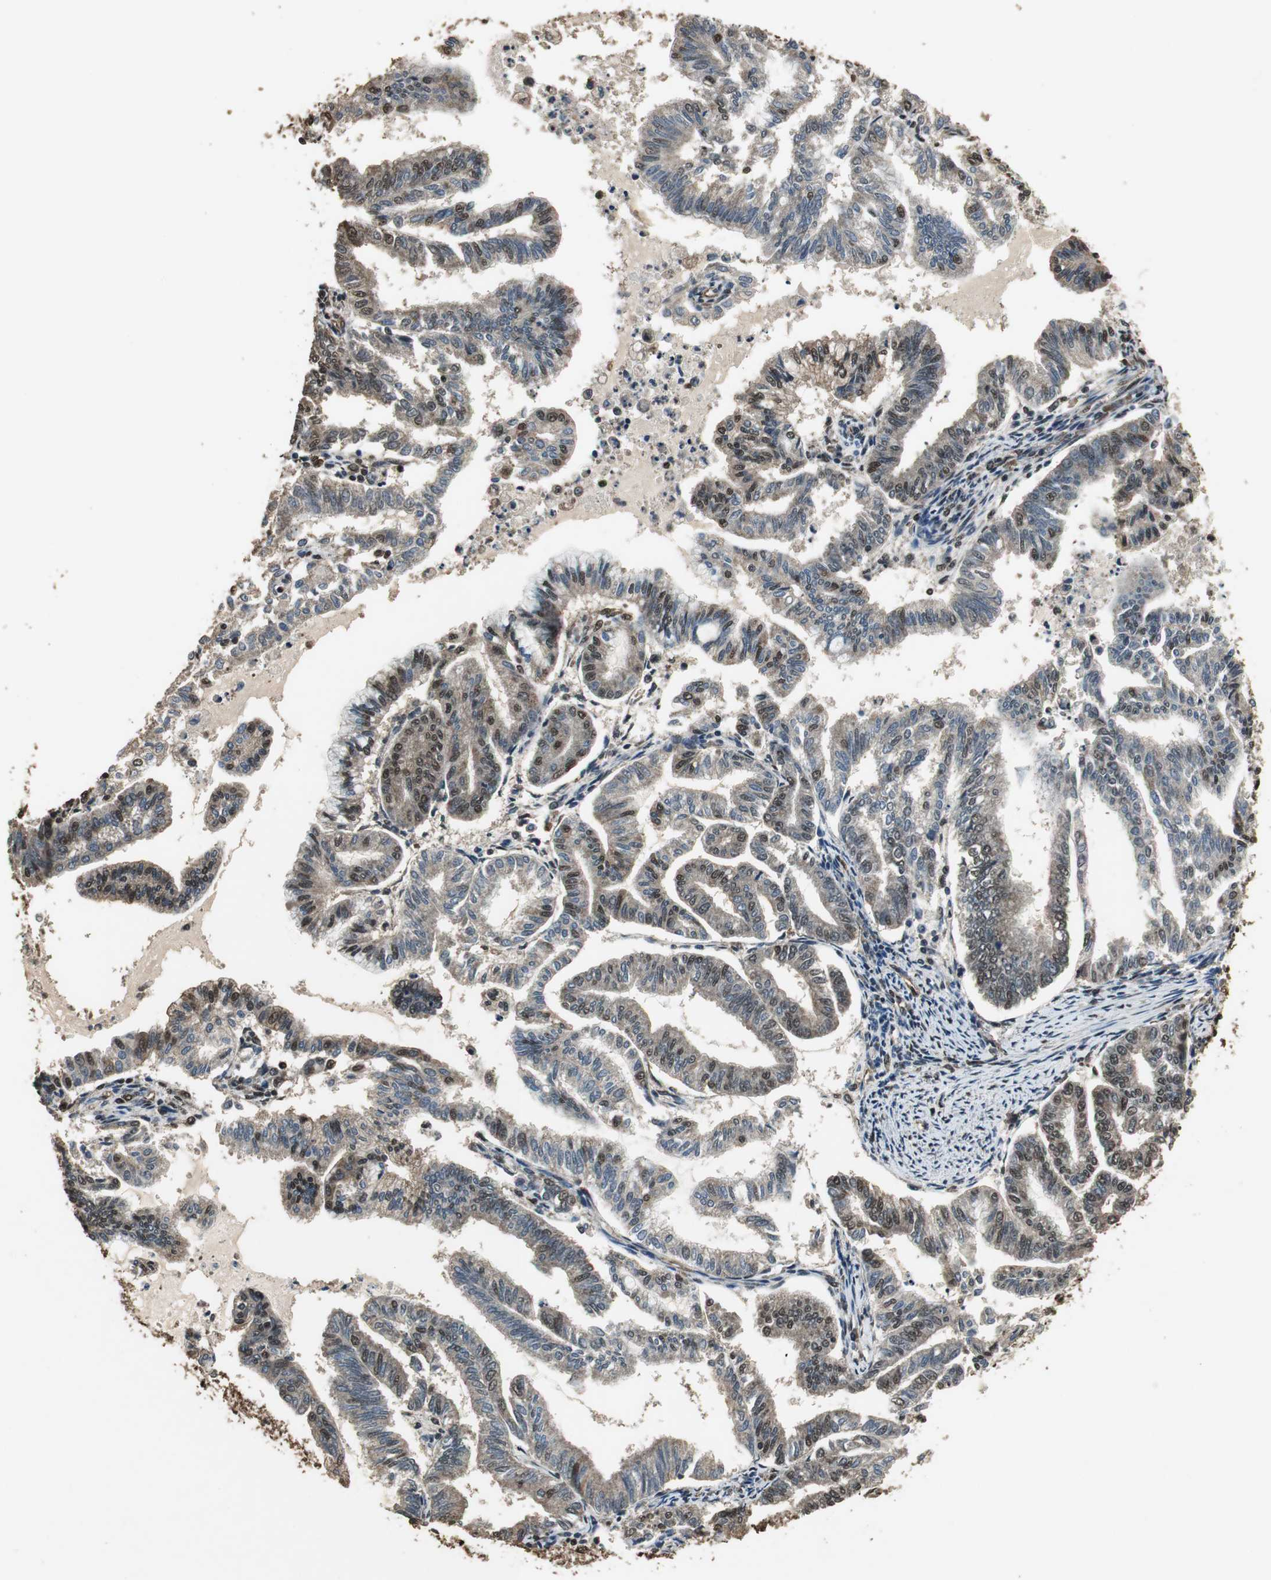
{"staining": {"intensity": "moderate", "quantity": "25%-75%", "location": "cytoplasmic/membranous,nuclear"}, "tissue": "endometrial cancer", "cell_type": "Tumor cells", "image_type": "cancer", "snomed": [{"axis": "morphology", "description": "Adenocarcinoma, NOS"}, {"axis": "topography", "description": "Endometrium"}], "caption": "Protein expression by immunohistochemistry displays moderate cytoplasmic/membranous and nuclear staining in about 25%-75% of tumor cells in endometrial cancer (adenocarcinoma). (Brightfield microscopy of DAB IHC at high magnification).", "gene": "PPP1R13B", "patient": {"sex": "female", "age": 79}}